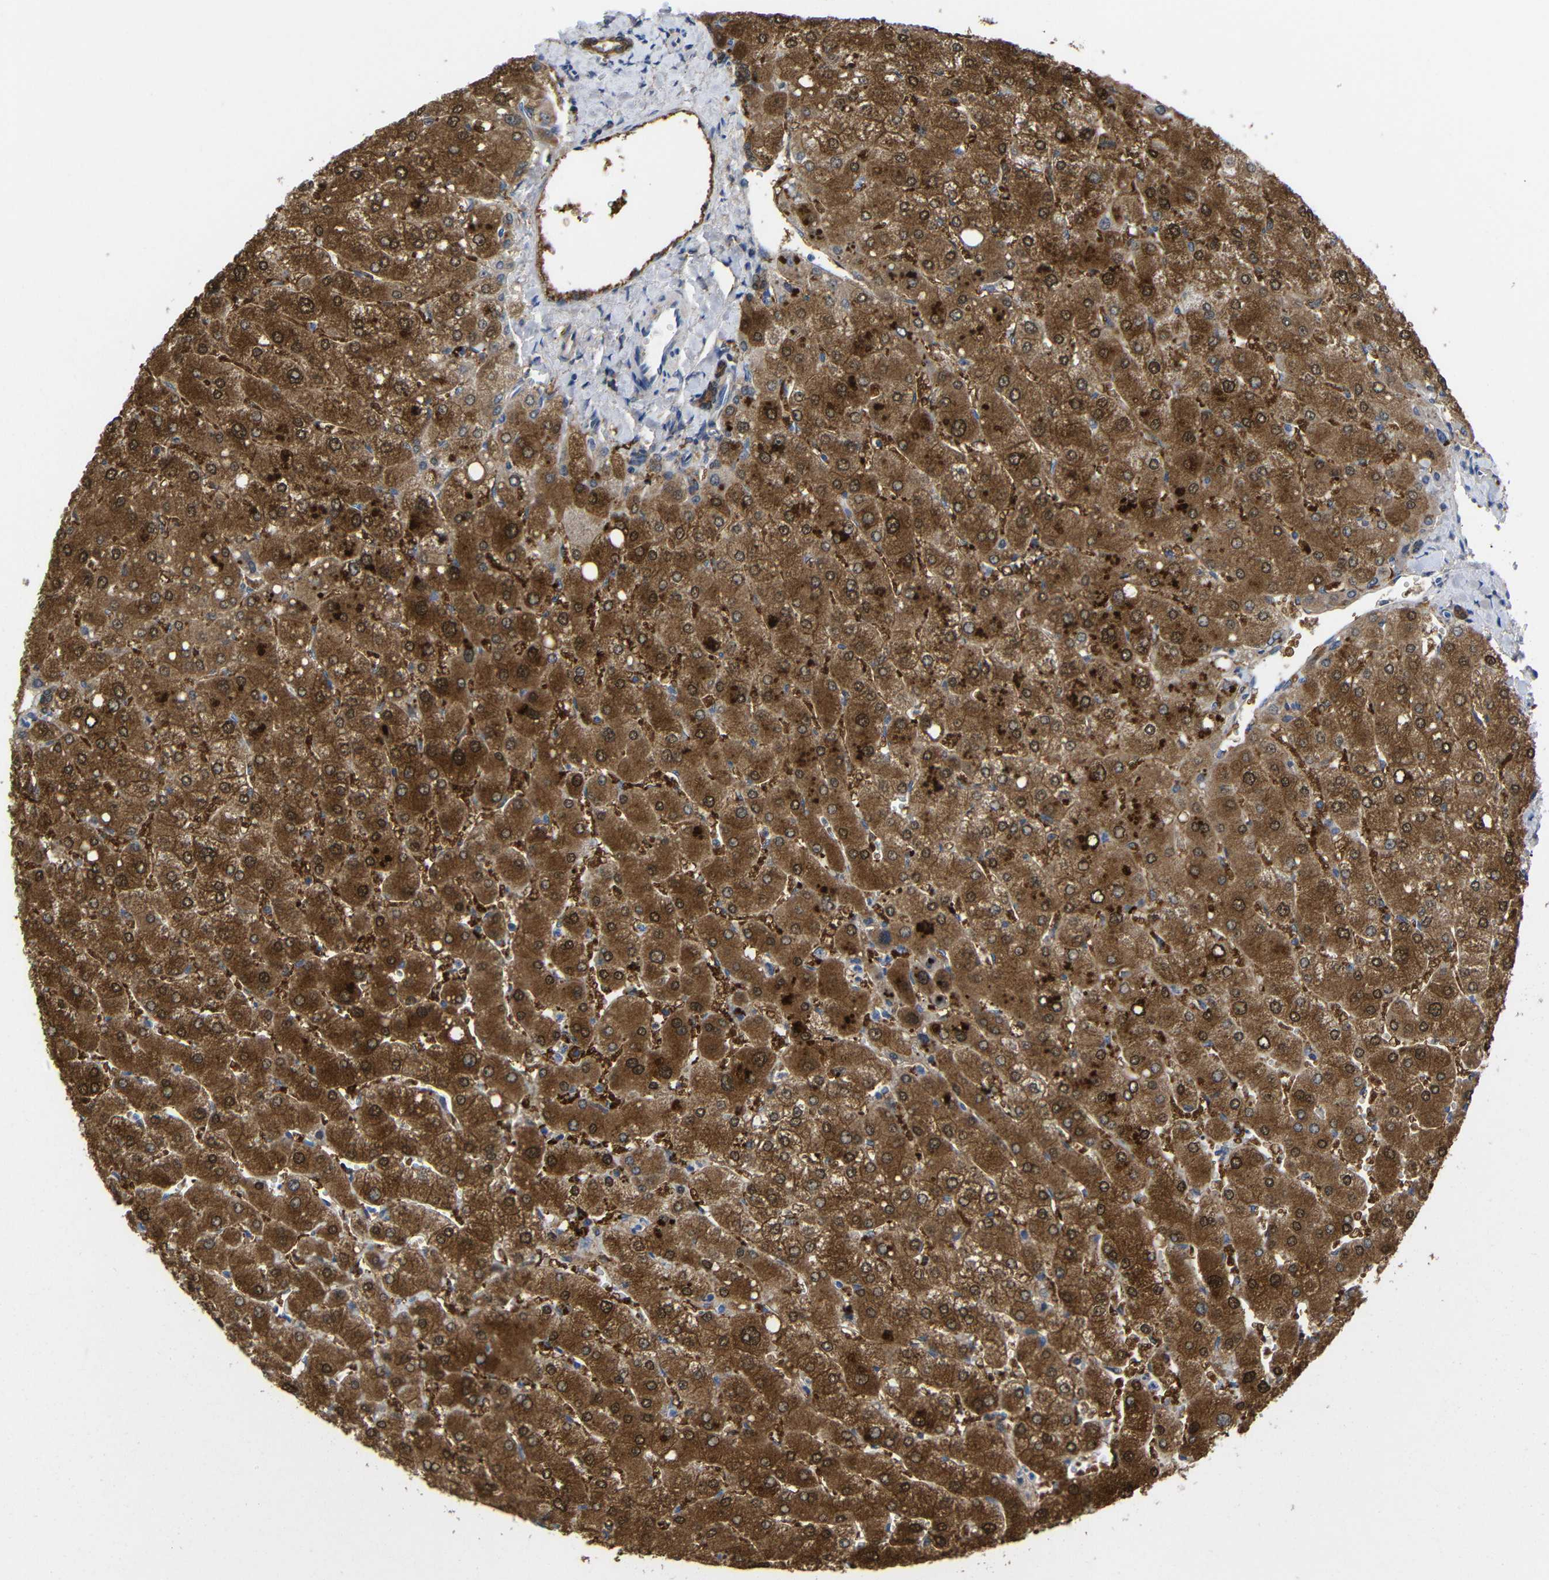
{"staining": {"intensity": "moderate", "quantity": ">75%", "location": "cytoplasmic/membranous"}, "tissue": "liver", "cell_type": "Cholangiocytes", "image_type": "normal", "snomed": [{"axis": "morphology", "description": "Normal tissue, NOS"}, {"axis": "topography", "description": "Liver"}], "caption": "Immunohistochemical staining of benign liver displays >75% levels of moderate cytoplasmic/membranous protein positivity in approximately >75% of cholangiocytes. The protein is shown in brown color, while the nuclei are stained blue.", "gene": "PEBP1", "patient": {"sex": "male", "age": 55}}